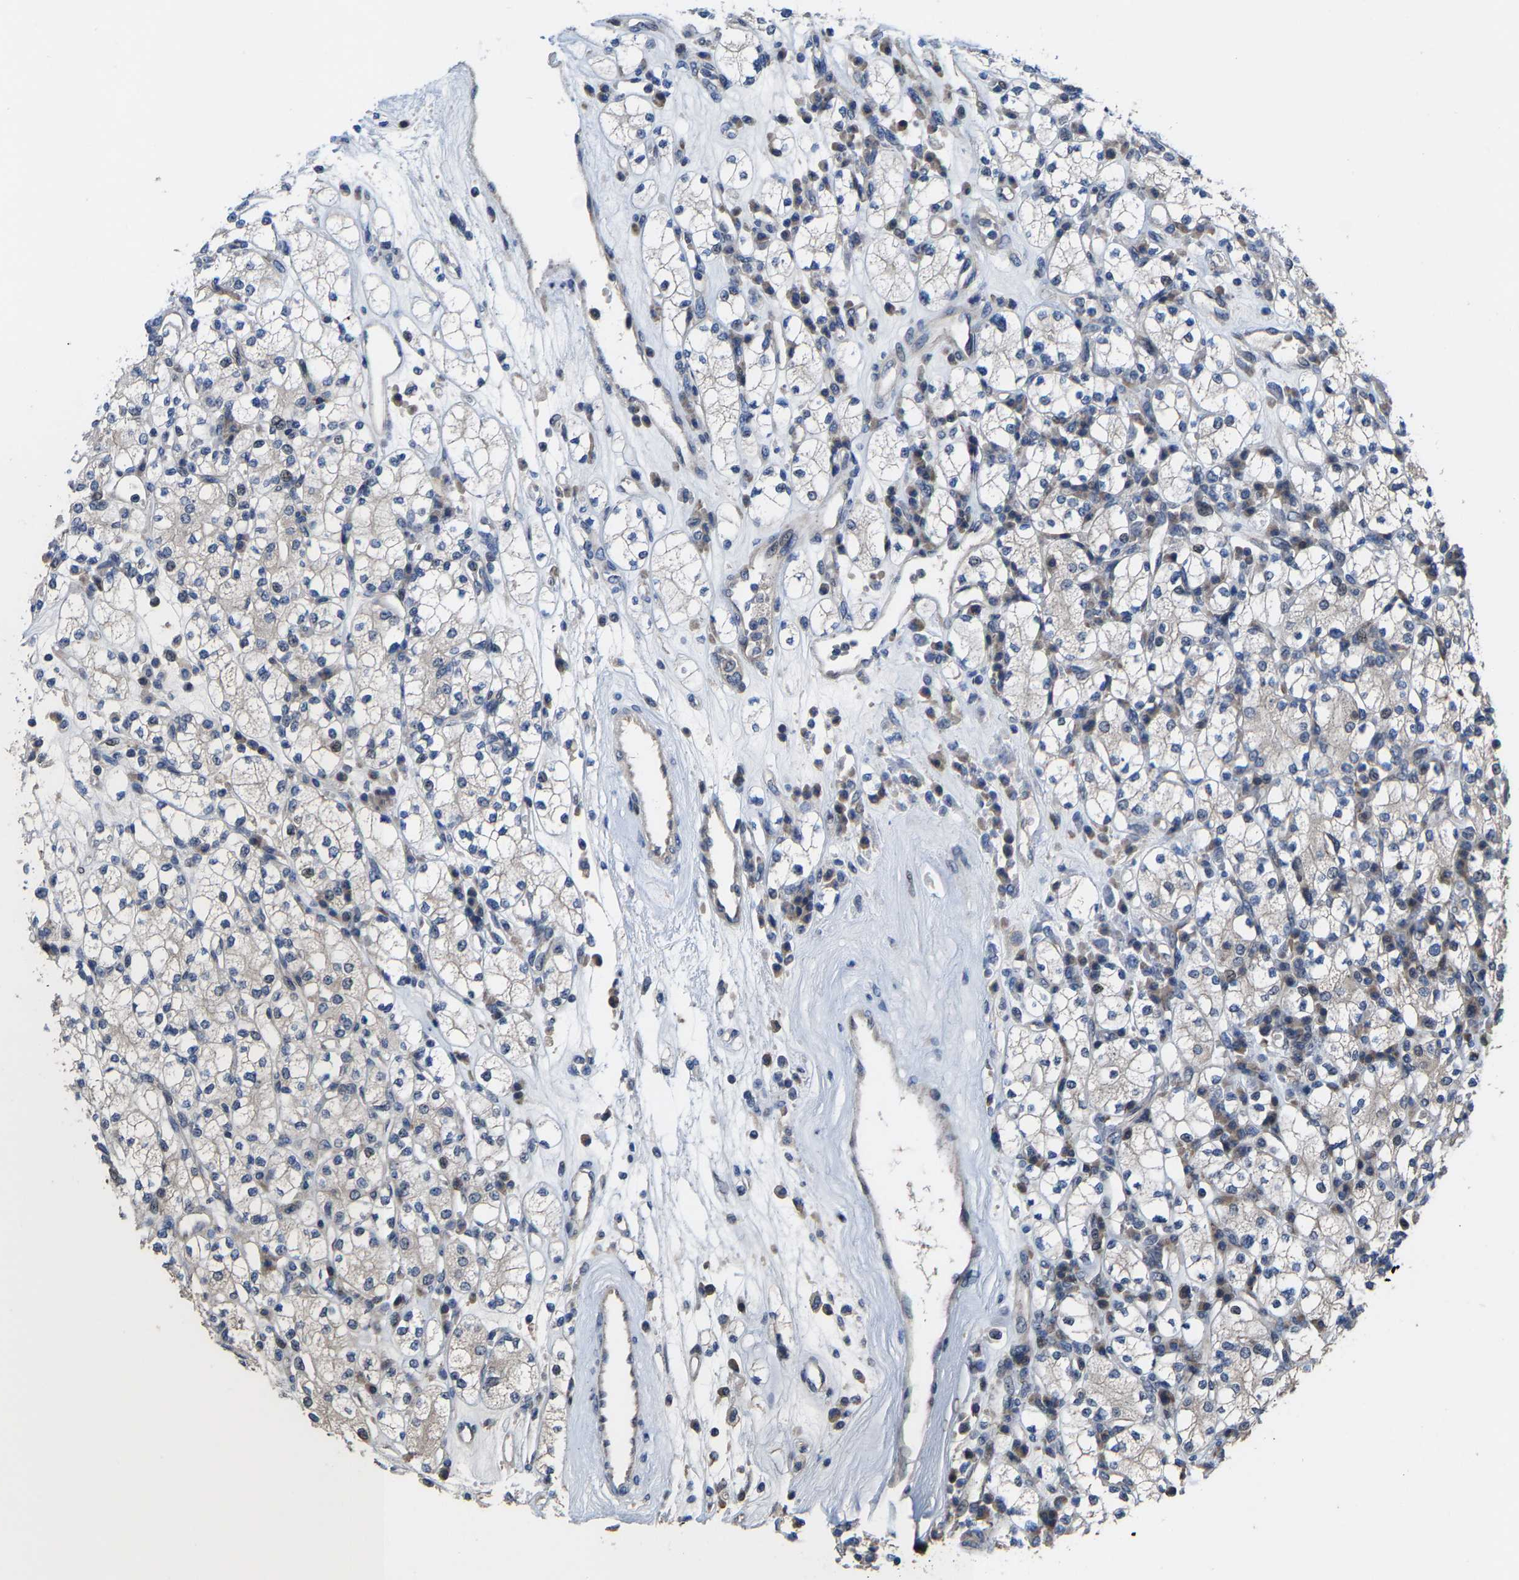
{"staining": {"intensity": "weak", "quantity": "<25%", "location": "cytoplasmic/membranous"}, "tissue": "renal cancer", "cell_type": "Tumor cells", "image_type": "cancer", "snomed": [{"axis": "morphology", "description": "Adenocarcinoma, NOS"}, {"axis": "topography", "description": "Kidney"}], "caption": "An IHC image of renal cancer (adenocarcinoma) is shown. There is no staining in tumor cells of renal cancer (adenocarcinoma).", "gene": "HAUS6", "patient": {"sex": "male", "age": 77}}